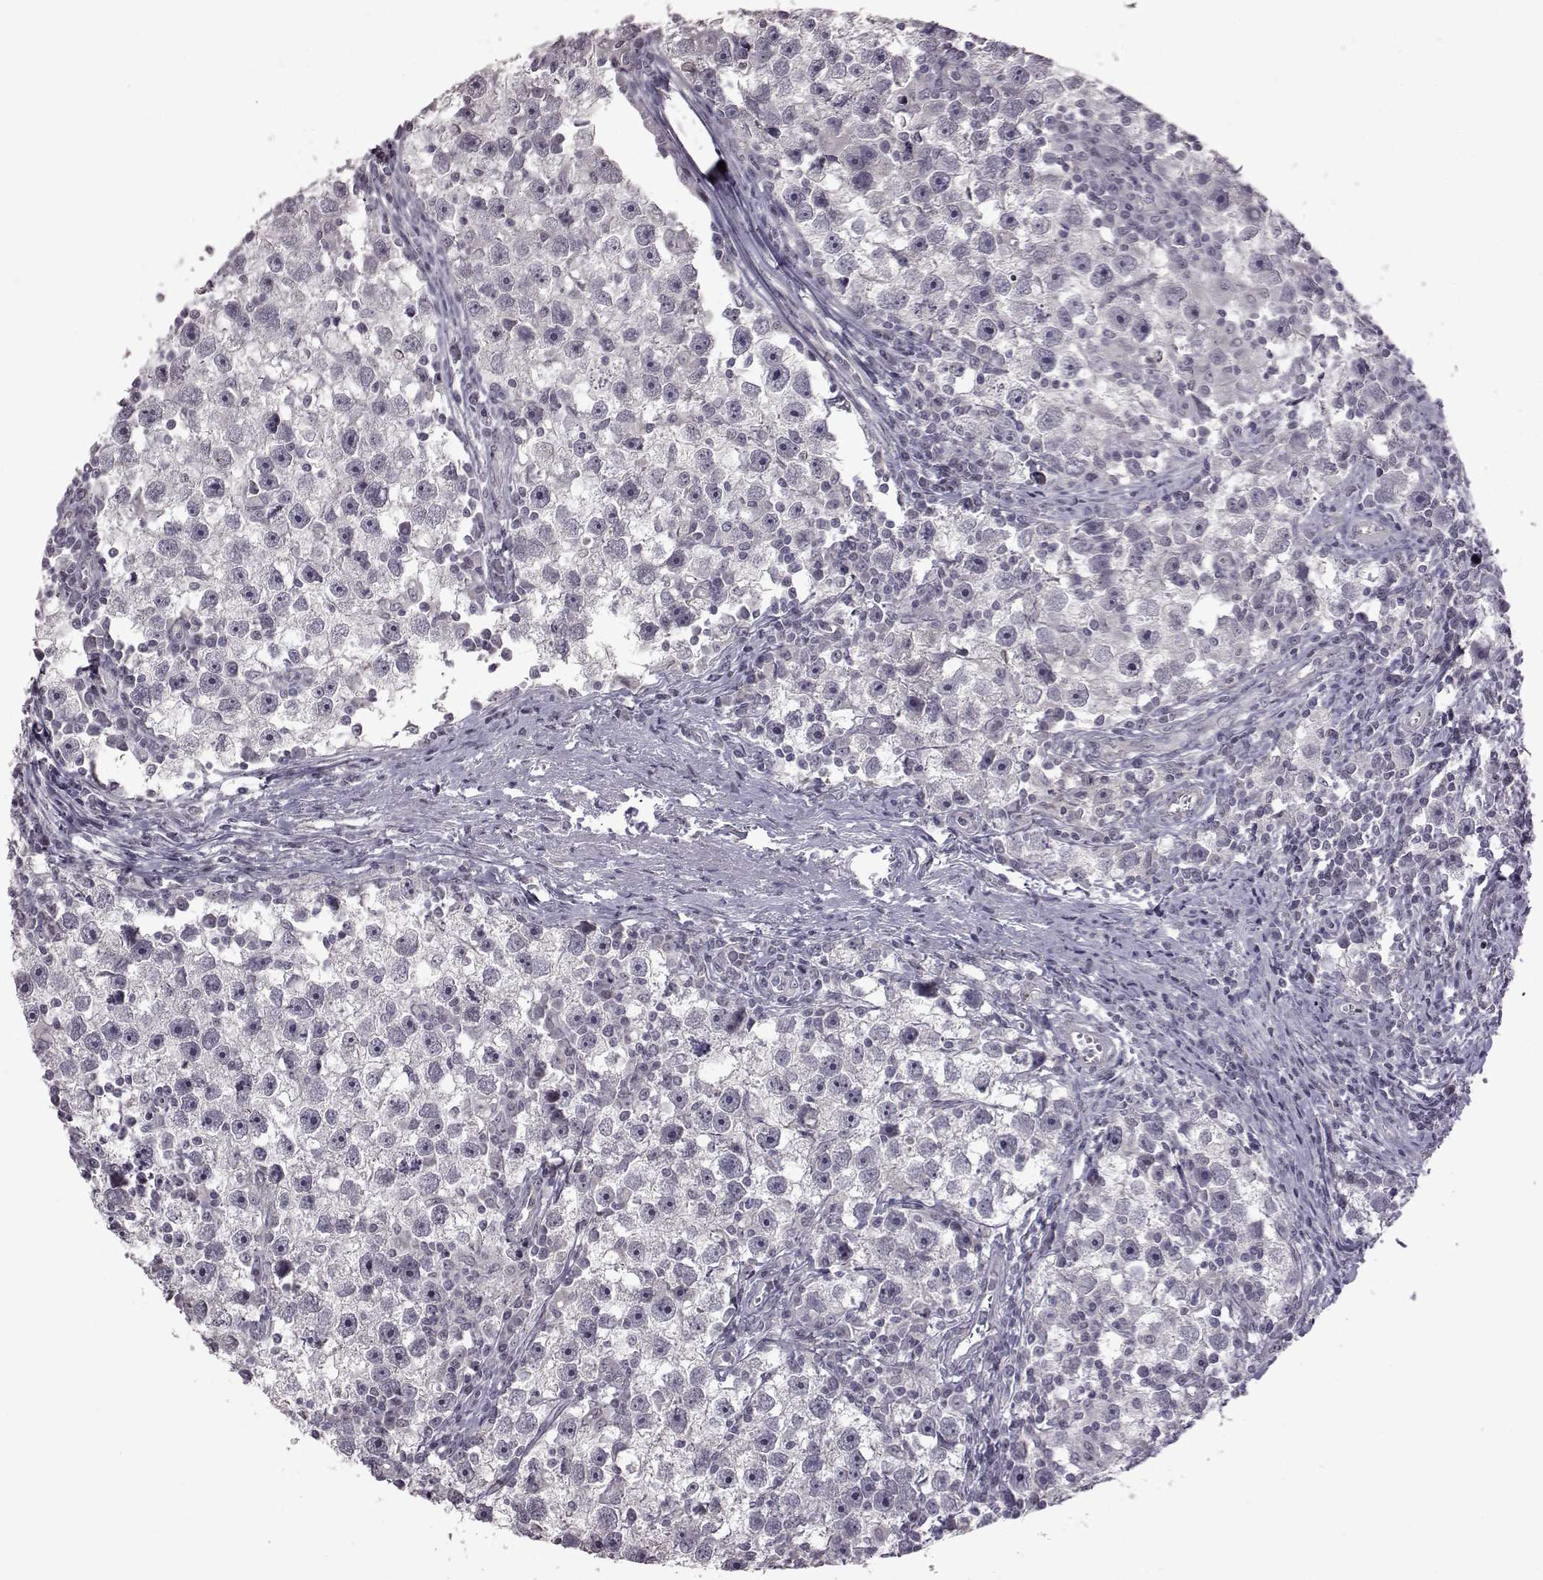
{"staining": {"intensity": "negative", "quantity": "none", "location": "none"}, "tissue": "testis cancer", "cell_type": "Tumor cells", "image_type": "cancer", "snomed": [{"axis": "morphology", "description": "Seminoma, NOS"}, {"axis": "topography", "description": "Testis"}], "caption": "Testis cancer was stained to show a protein in brown. There is no significant expression in tumor cells.", "gene": "GAL", "patient": {"sex": "male", "age": 30}}